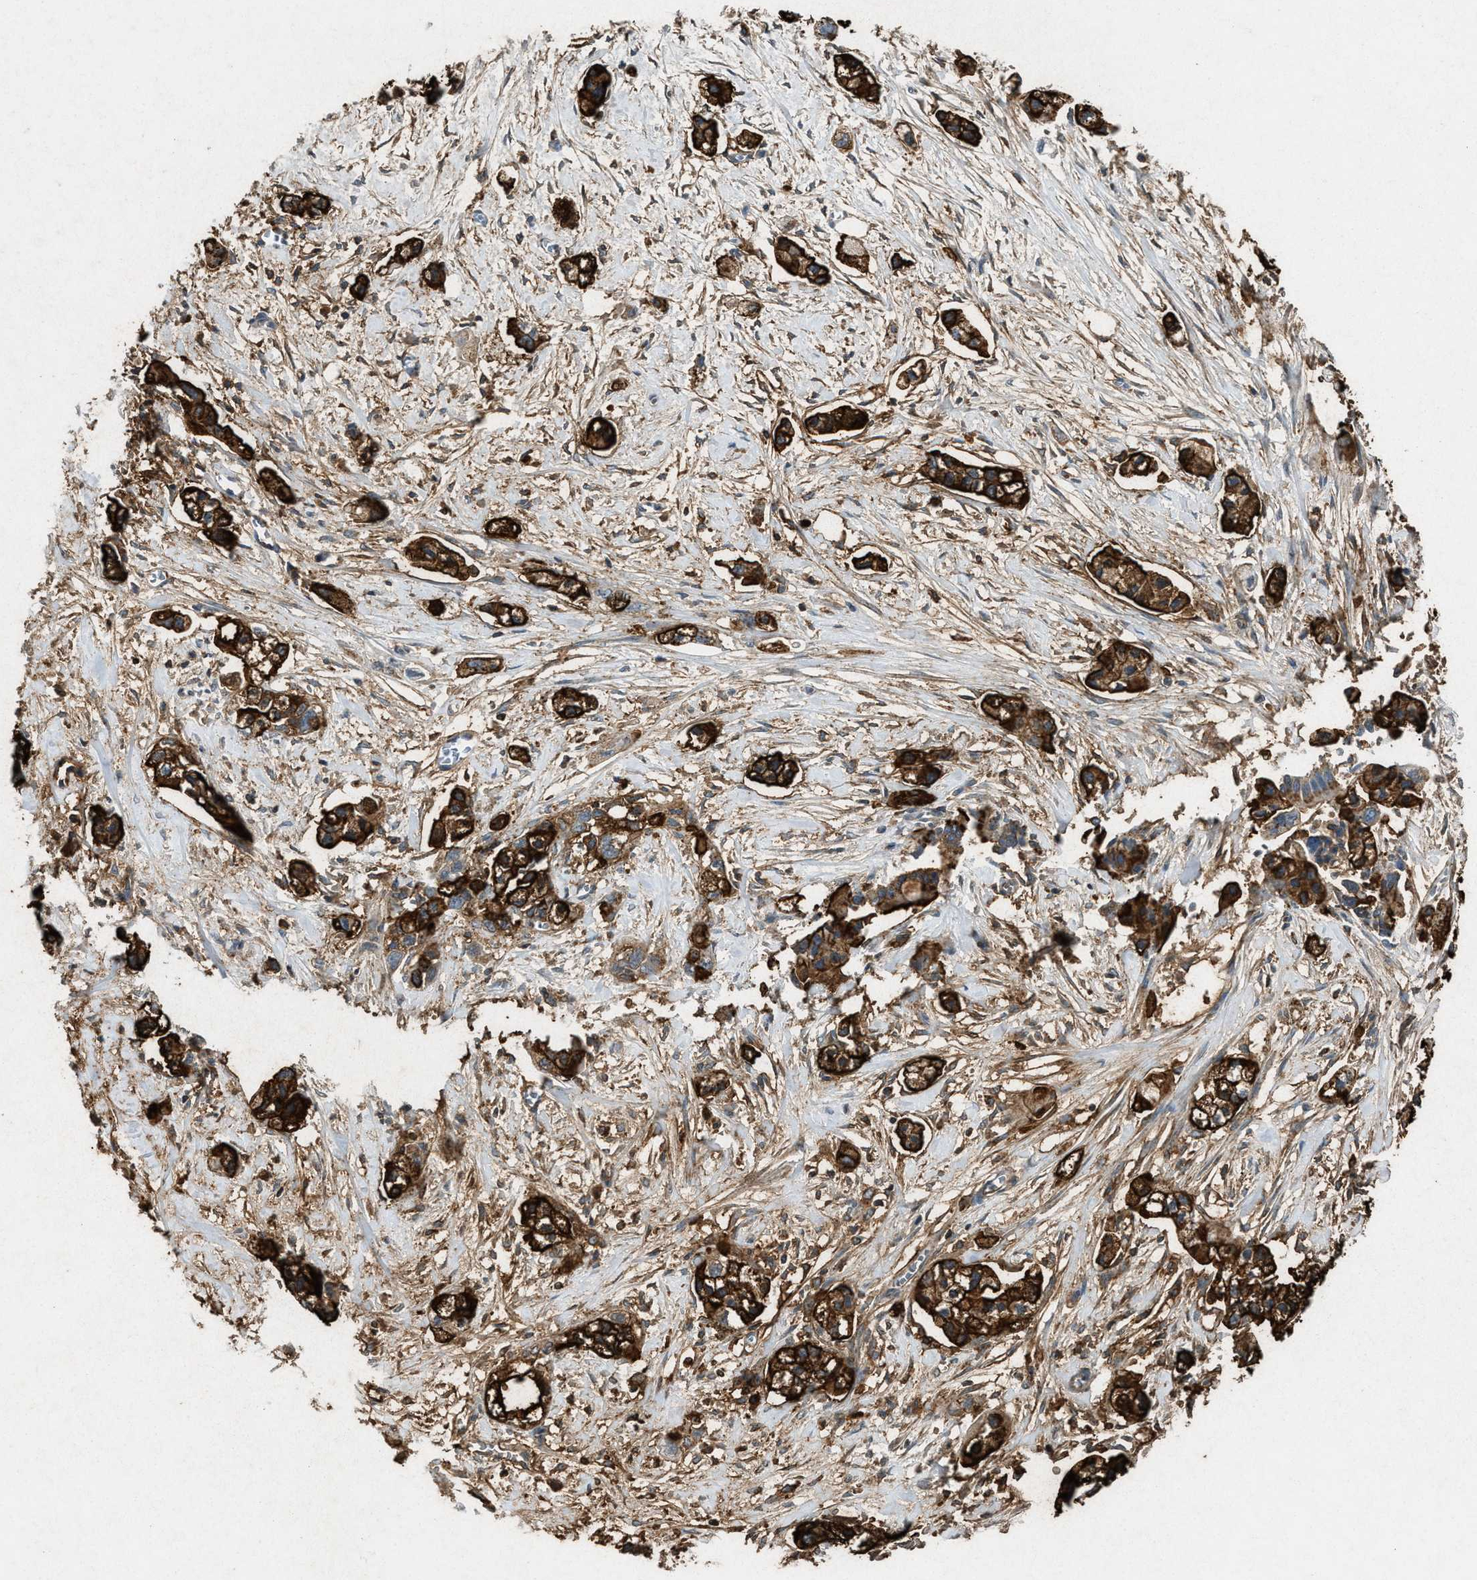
{"staining": {"intensity": "strong", "quantity": ">75%", "location": "cytoplasmic/membranous"}, "tissue": "pancreatic cancer", "cell_type": "Tumor cells", "image_type": "cancer", "snomed": [{"axis": "morphology", "description": "Adenocarcinoma, NOS"}, {"axis": "topography", "description": "Pancreas"}], "caption": "Protein expression analysis of pancreatic cancer (adenocarcinoma) displays strong cytoplasmic/membranous staining in approximately >75% of tumor cells.", "gene": "SLC5A5", "patient": {"sex": "male", "age": 74}}